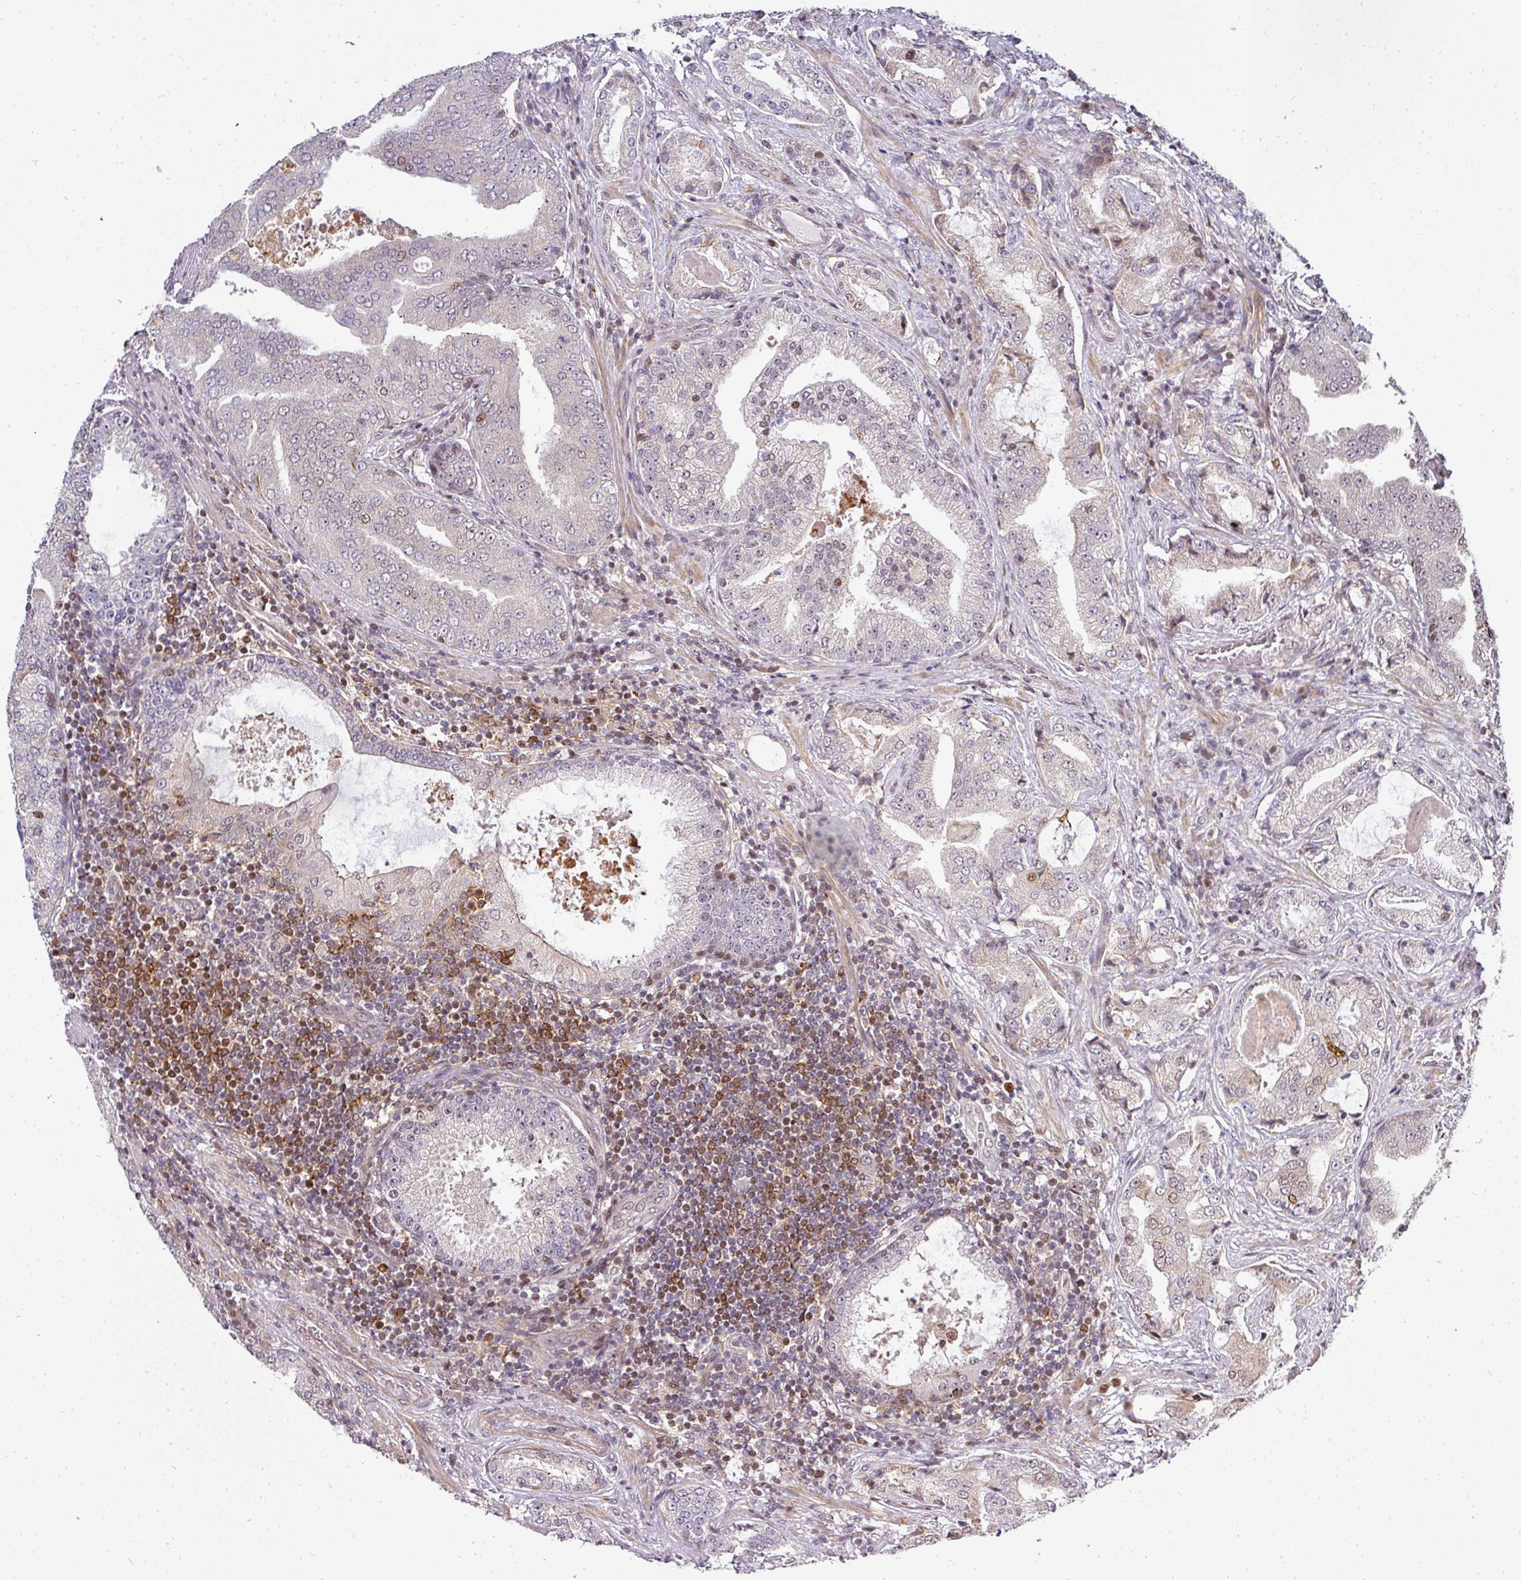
{"staining": {"intensity": "negative", "quantity": "none", "location": "none"}, "tissue": "prostate cancer", "cell_type": "Tumor cells", "image_type": "cancer", "snomed": [{"axis": "morphology", "description": "Adenocarcinoma, High grade"}, {"axis": "topography", "description": "Prostate"}], "caption": "Tumor cells show no significant protein expression in prostate adenocarcinoma (high-grade).", "gene": "PATZ1", "patient": {"sex": "male", "age": 68}}